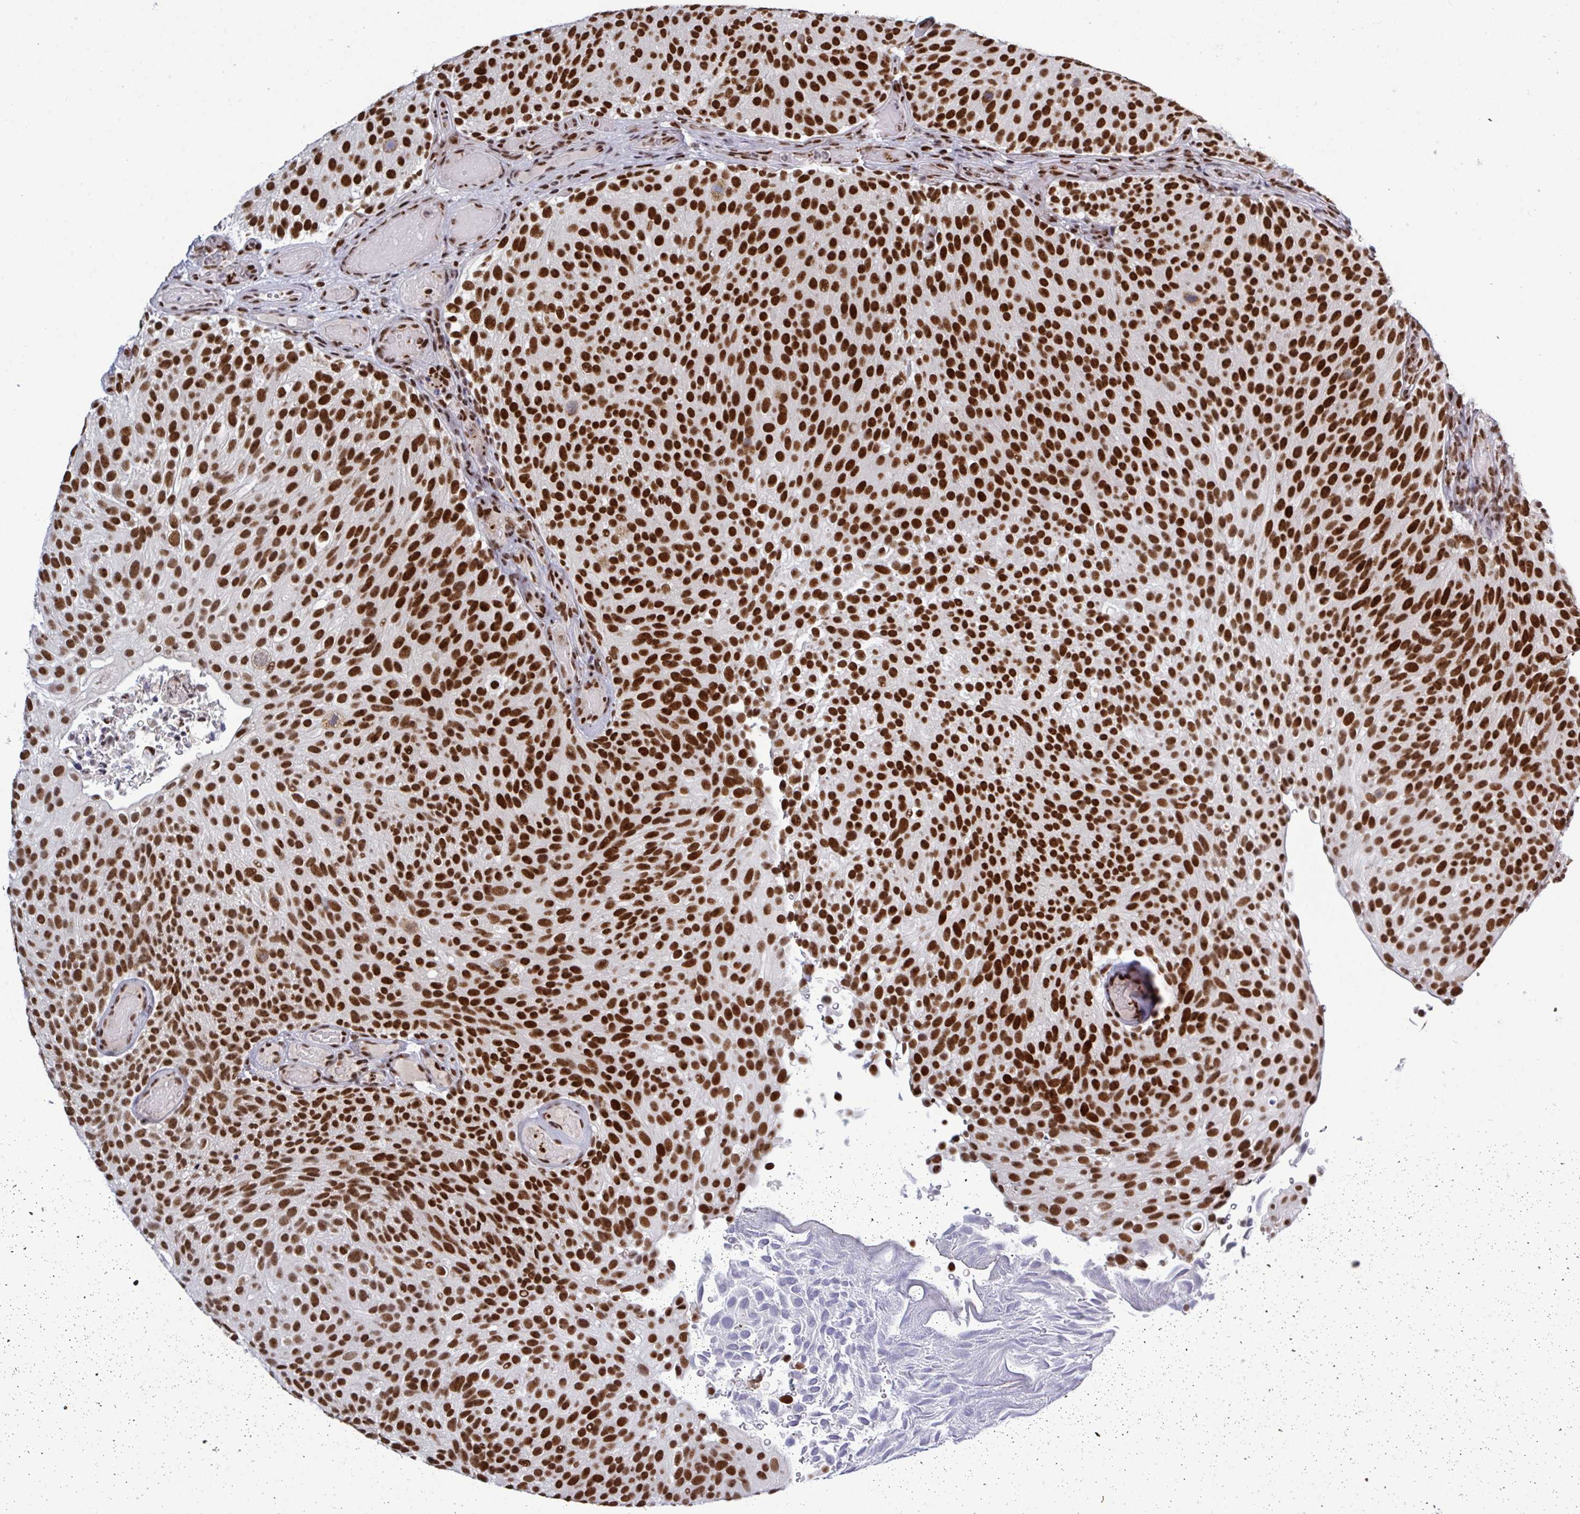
{"staining": {"intensity": "strong", "quantity": ">75%", "location": "nuclear"}, "tissue": "urothelial cancer", "cell_type": "Tumor cells", "image_type": "cancer", "snomed": [{"axis": "morphology", "description": "Urothelial carcinoma, Low grade"}, {"axis": "topography", "description": "Urinary bladder"}], "caption": "This is an image of immunohistochemistry staining of urothelial cancer, which shows strong staining in the nuclear of tumor cells.", "gene": "ZNF607", "patient": {"sex": "male", "age": 78}}